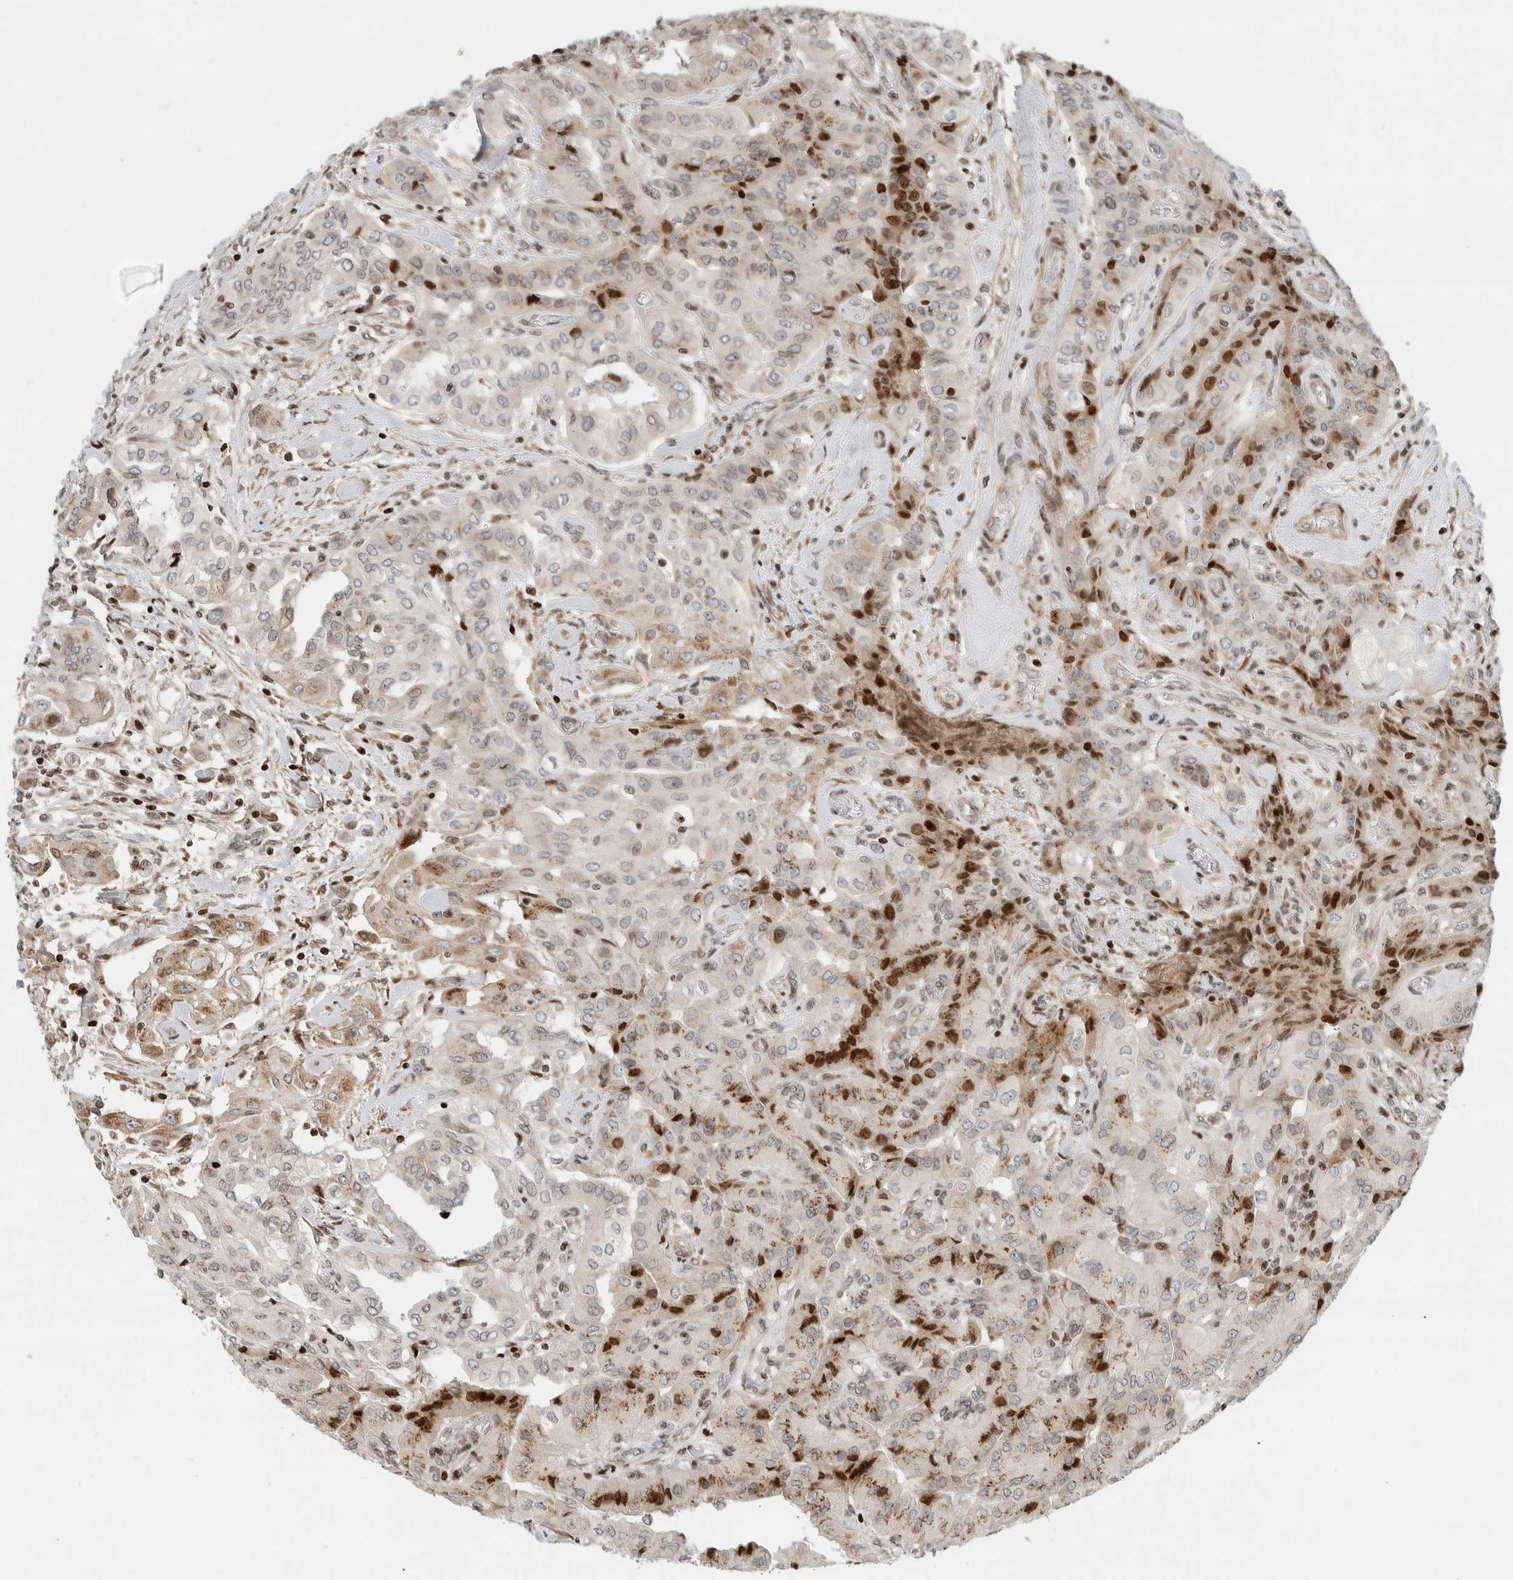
{"staining": {"intensity": "strong", "quantity": "<25%", "location": "cytoplasmic/membranous,nuclear"}, "tissue": "thyroid cancer", "cell_type": "Tumor cells", "image_type": "cancer", "snomed": [{"axis": "morphology", "description": "Papillary adenocarcinoma, NOS"}, {"axis": "topography", "description": "Thyroid gland"}], "caption": "Protein staining exhibits strong cytoplasmic/membranous and nuclear expression in approximately <25% of tumor cells in papillary adenocarcinoma (thyroid).", "gene": "GINS4", "patient": {"sex": "female", "age": 59}}